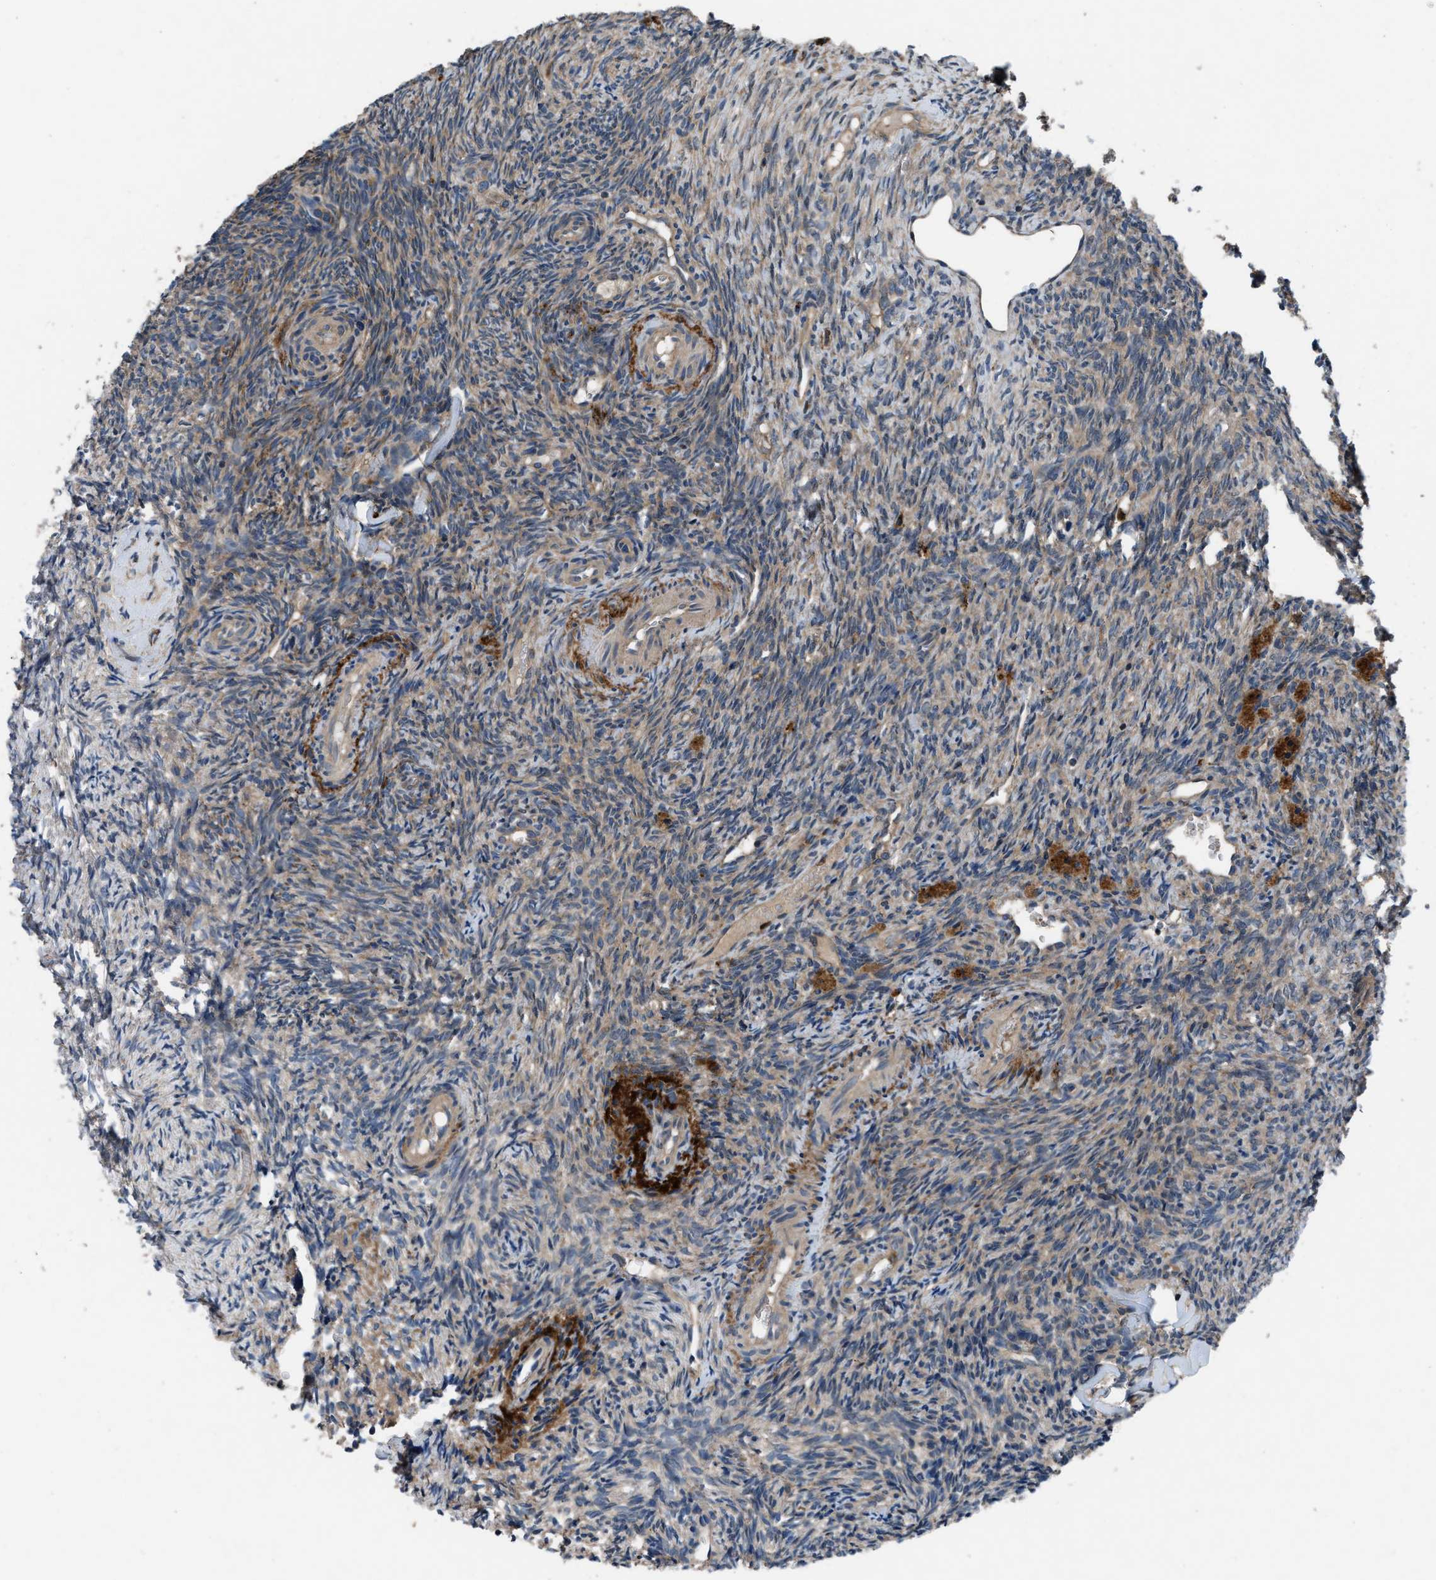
{"staining": {"intensity": "moderate", "quantity": "25%-75%", "location": "cytoplasmic/membranous"}, "tissue": "ovary", "cell_type": "Follicle cells", "image_type": "normal", "snomed": [{"axis": "morphology", "description": "Normal tissue, NOS"}, {"axis": "topography", "description": "Ovary"}], "caption": "Immunohistochemical staining of normal human ovary demonstrates 25%-75% levels of moderate cytoplasmic/membranous protein positivity in about 25%-75% of follicle cells. (DAB = brown stain, brightfield microscopy at high magnification).", "gene": "USP25", "patient": {"sex": "female", "age": 41}}